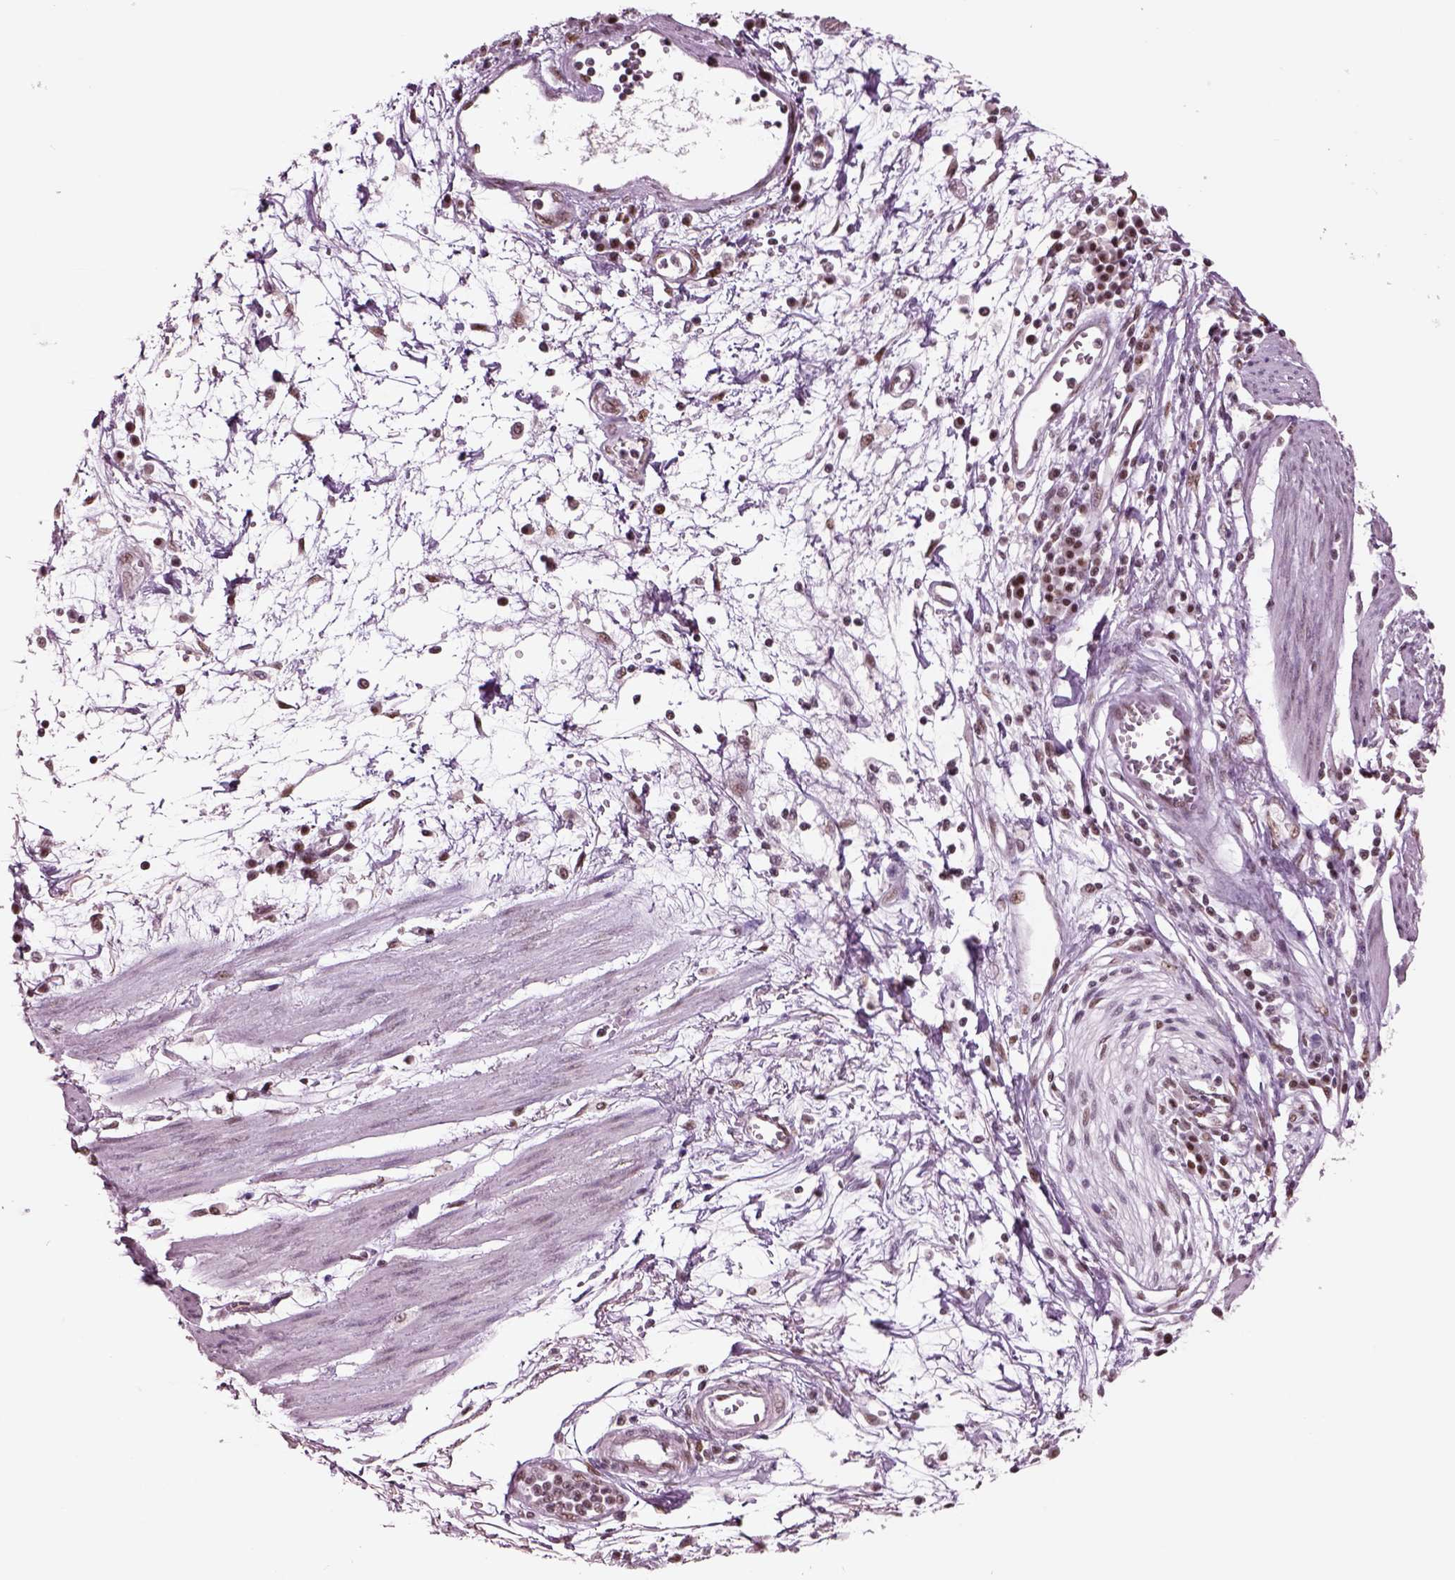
{"staining": {"intensity": "moderate", "quantity": "<25%", "location": "nuclear"}, "tissue": "stomach cancer", "cell_type": "Tumor cells", "image_type": "cancer", "snomed": [{"axis": "morphology", "description": "Adenocarcinoma, NOS"}, {"axis": "topography", "description": "Stomach, upper"}], "caption": "Stomach cancer (adenocarcinoma) was stained to show a protein in brown. There is low levels of moderate nuclear staining in about <25% of tumor cells.", "gene": "SEPHS1", "patient": {"sex": "female", "age": 67}}